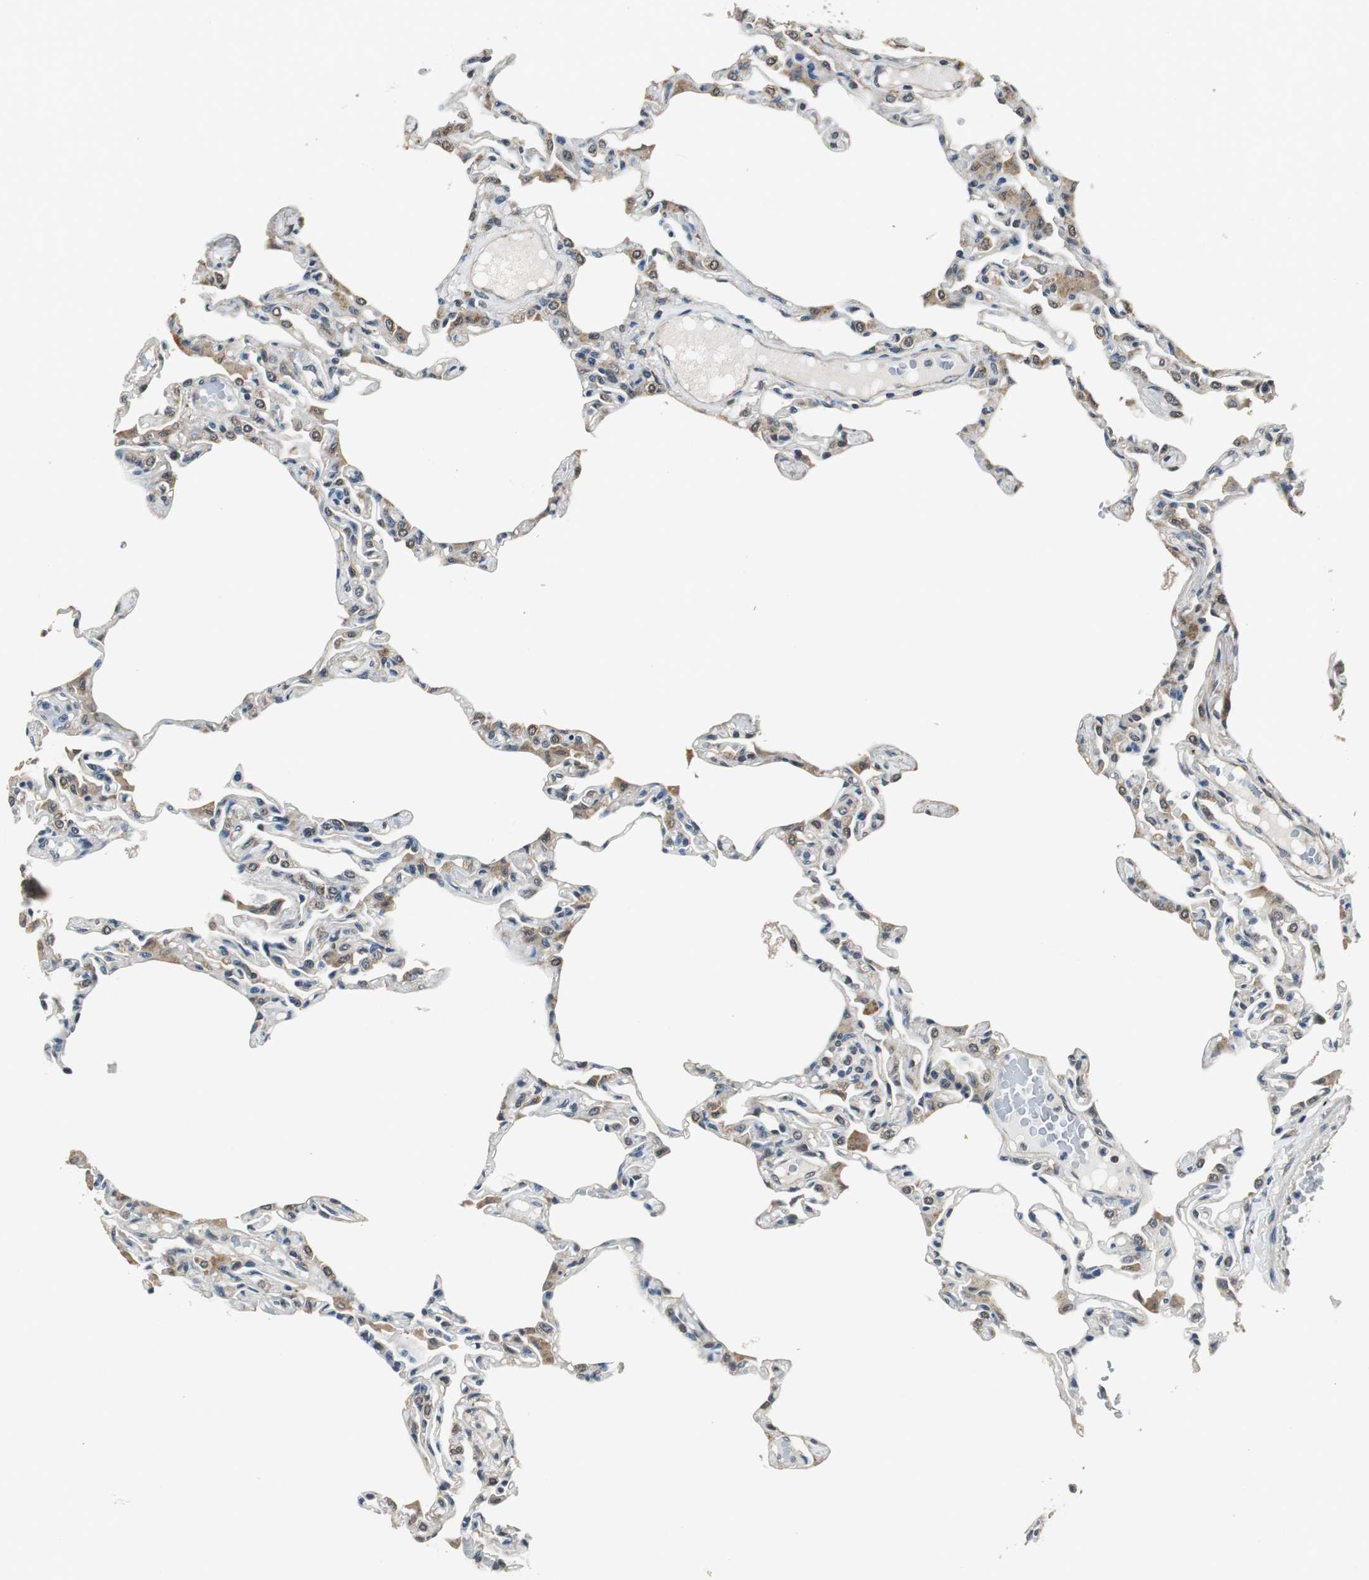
{"staining": {"intensity": "weak", "quantity": "25%-75%", "location": "cytoplasmic/membranous"}, "tissue": "lung", "cell_type": "Alveolar cells", "image_type": "normal", "snomed": [{"axis": "morphology", "description": "Normal tissue, NOS"}, {"axis": "topography", "description": "Lung"}], "caption": "An immunohistochemistry micrograph of unremarkable tissue is shown. Protein staining in brown highlights weak cytoplasmic/membranous positivity in lung within alveolar cells. The staining is performed using DAB (3,3'-diaminobenzidine) brown chromogen to label protein expression. The nuclei are counter-stained blue using hematoxylin.", "gene": "PSMB4", "patient": {"sex": "female", "age": 49}}